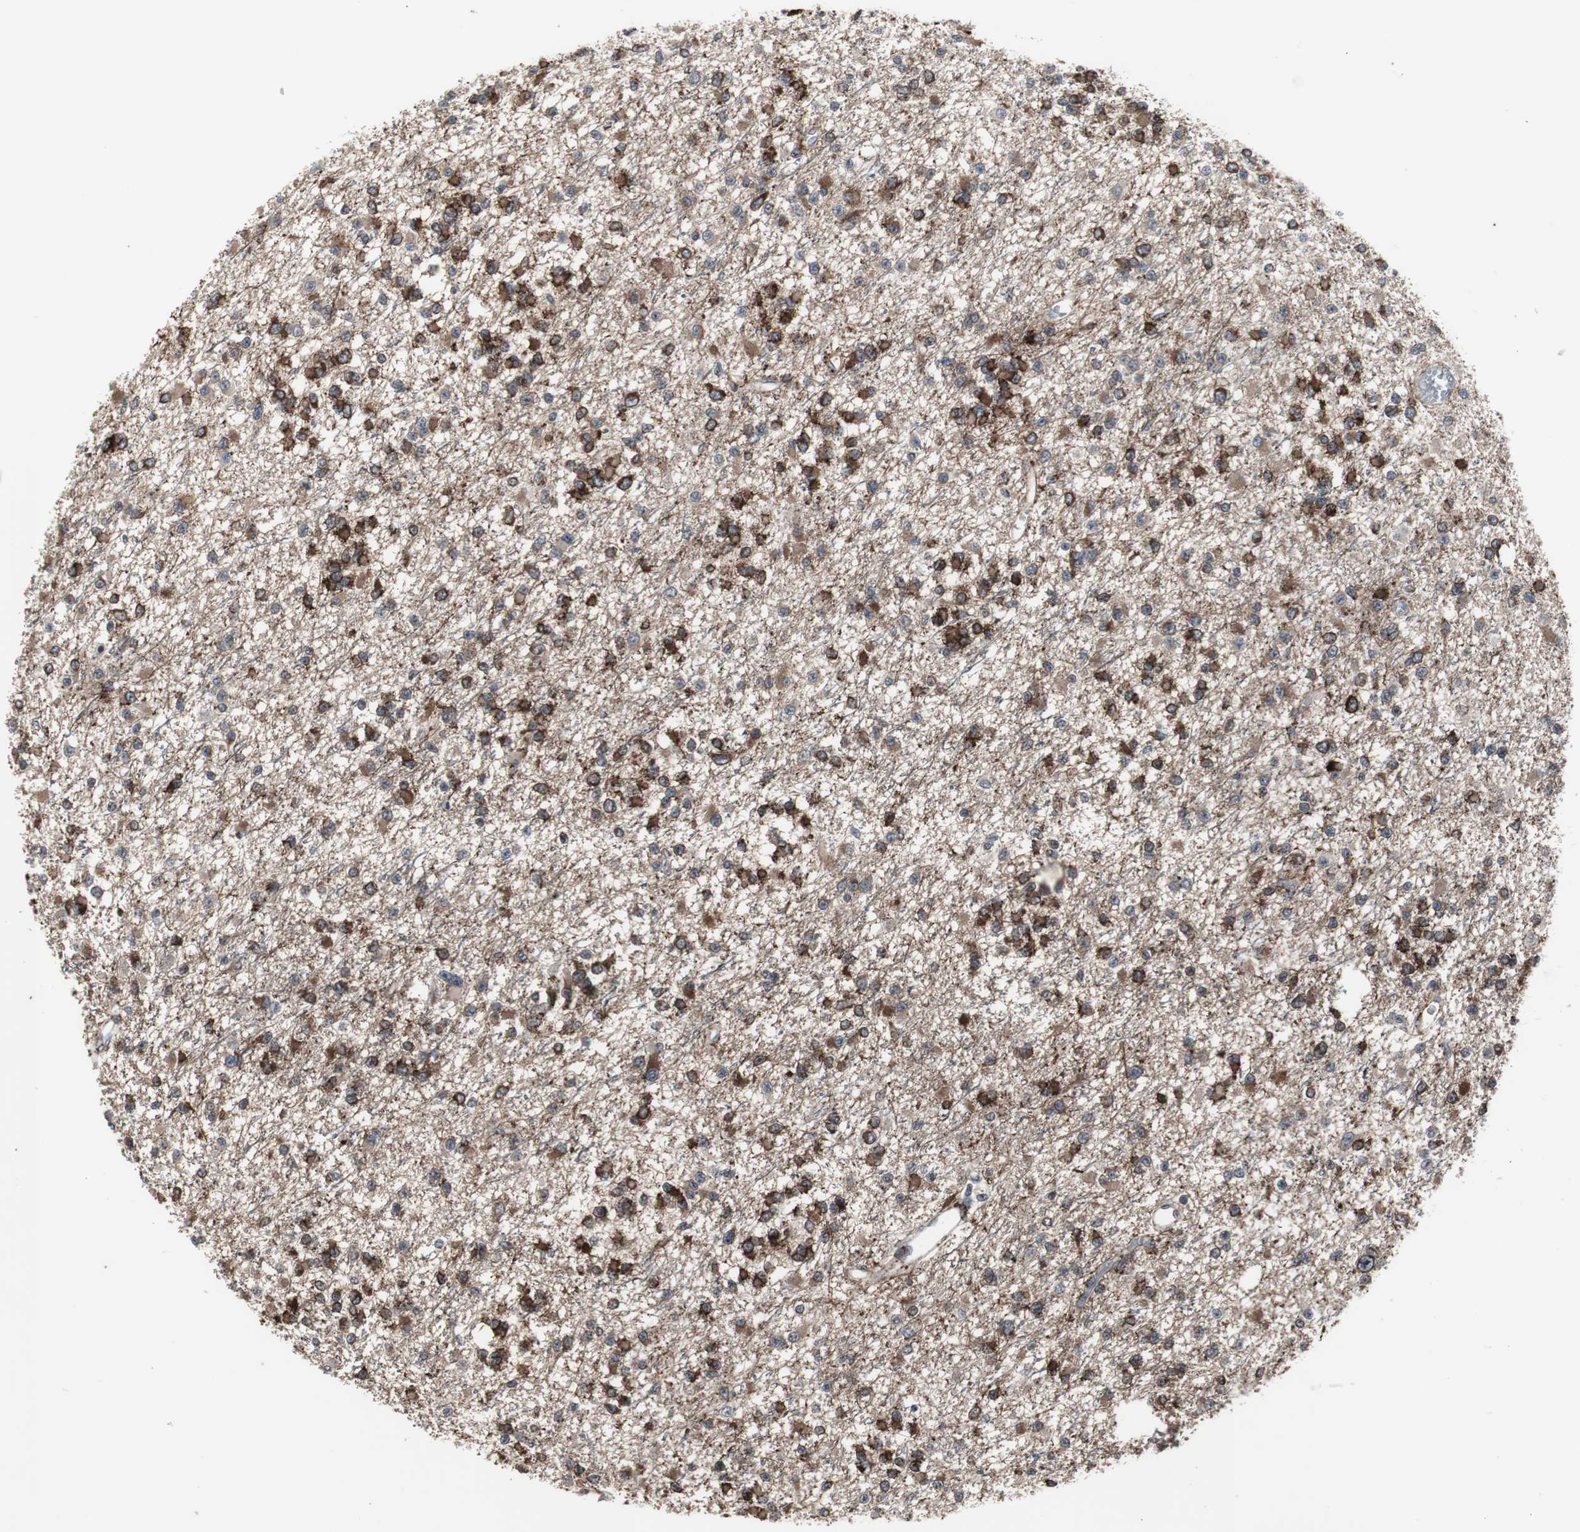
{"staining": {"intensity": "strong", "quantity": ">75%", "location": "cytoplasmic/membranous"}, "tissue": "glioma", "cell_type": "Tumor cells", "image_type": "cancer", "snomed": [{"axis": "morphology", "description": "Glioma, malignant, Low grade"}, {"axis": "topography", "description": "Brain"}], "caption": "IHC photomicrograph of neoplastic tissue: malignant glioma (low-grade) stained using IHC demonstrates high levels of strong protein expression localized specifically in the cytoplasmic/membranous of tumor cells, appearing as a cytoplasmic/membranous brown color.", "gene": "CRADD", "patient": {"sex": "female", "age": 22}}